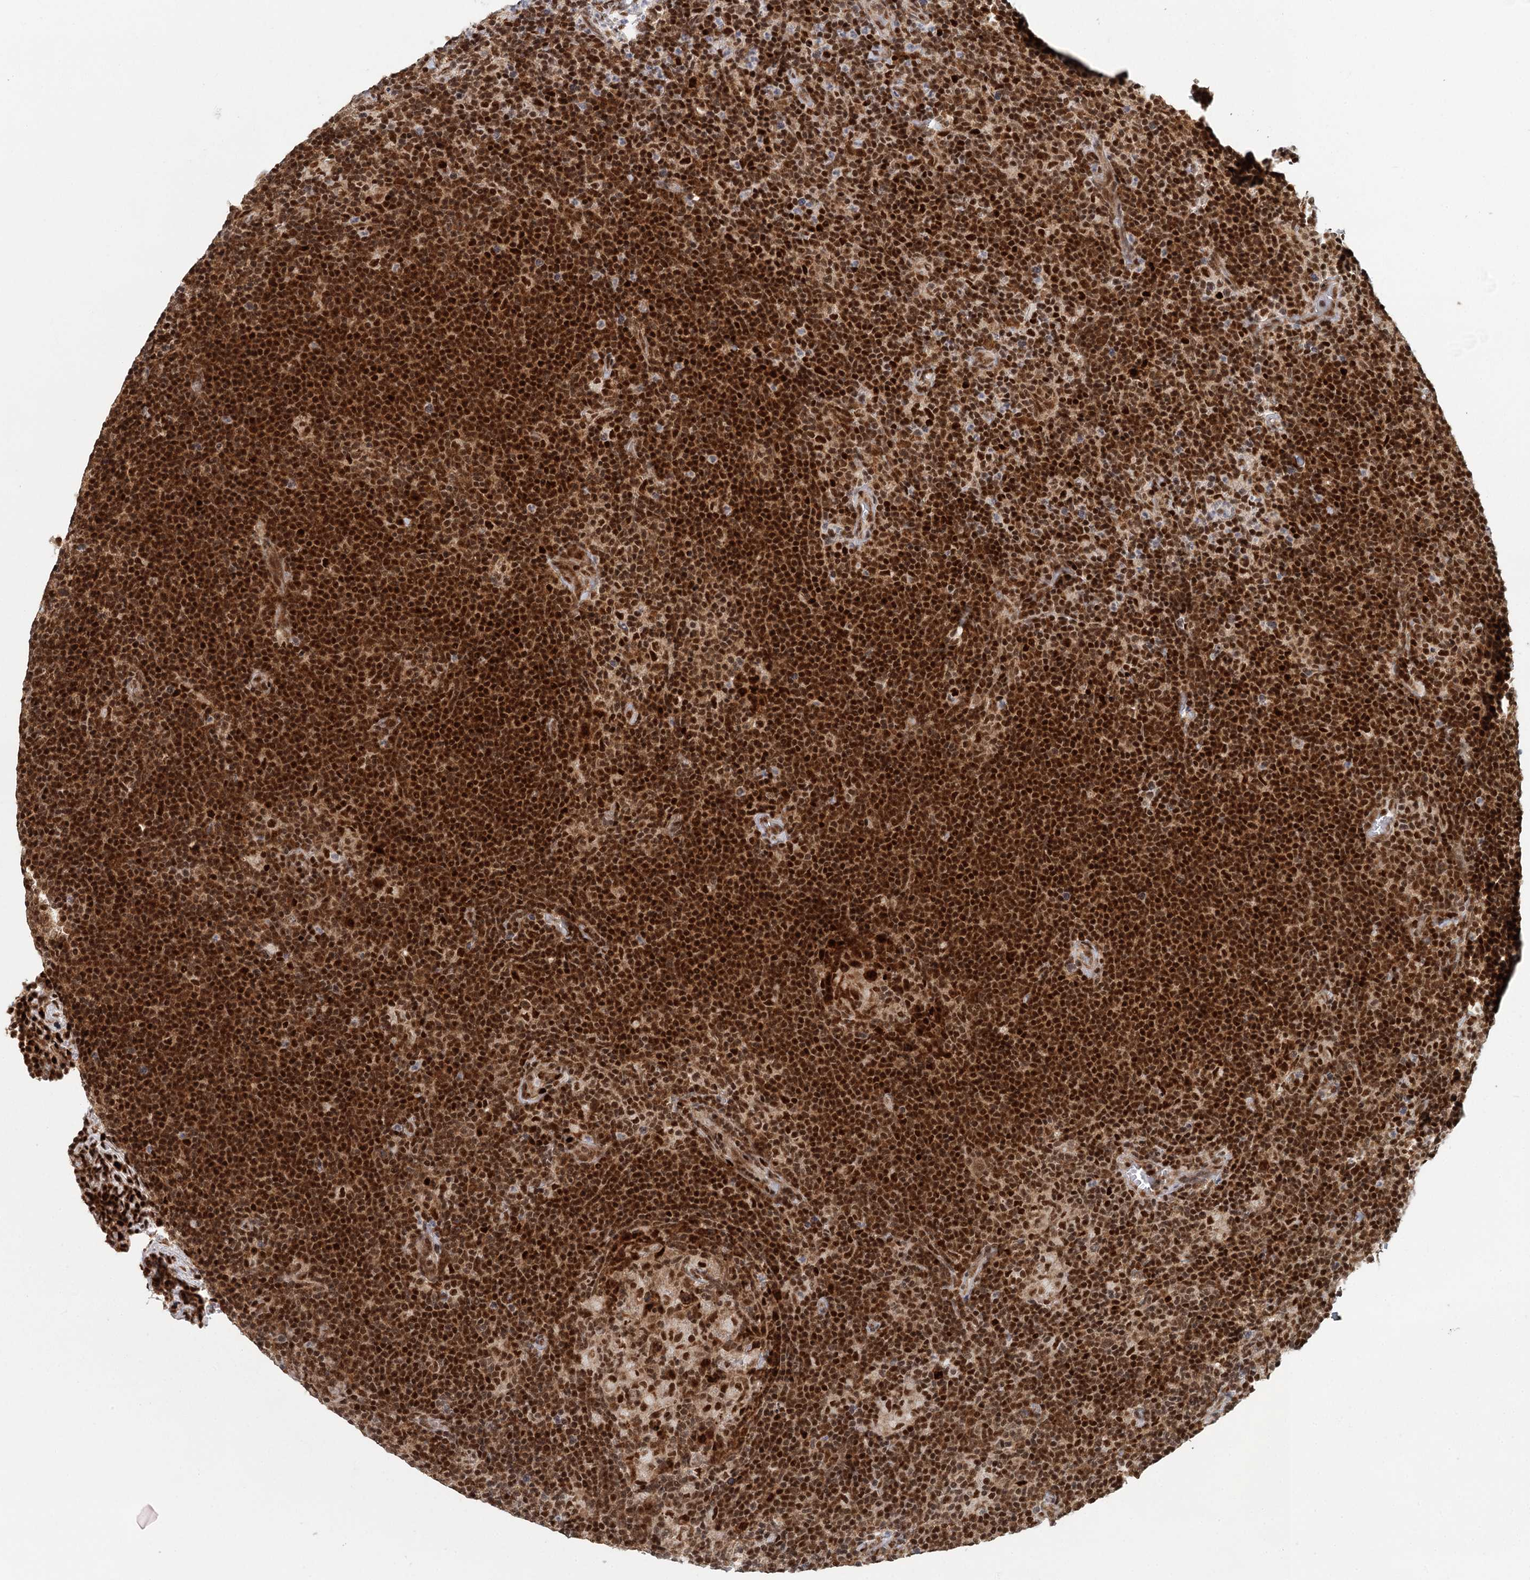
{"staining": {"intensity": "strong", "quantity": ">75%", "location": "nuclear"}, "tissue": "lymphoma", "cell_type": "Tumor cells", "image_type": "cancer", "snomed": [{"axis": "morphology", "description": "Hodgkin's disease, NOS"}, {"axis": "topography", "description": "Lymph node"}], "caption": "About >75% of tumor cells in lymphoma reveal strong nuclear protein staining as visualized by brown immunohistochemical staining.", "gene": "GPATCH11", "patient": {"sex": "female", "age": 57}}